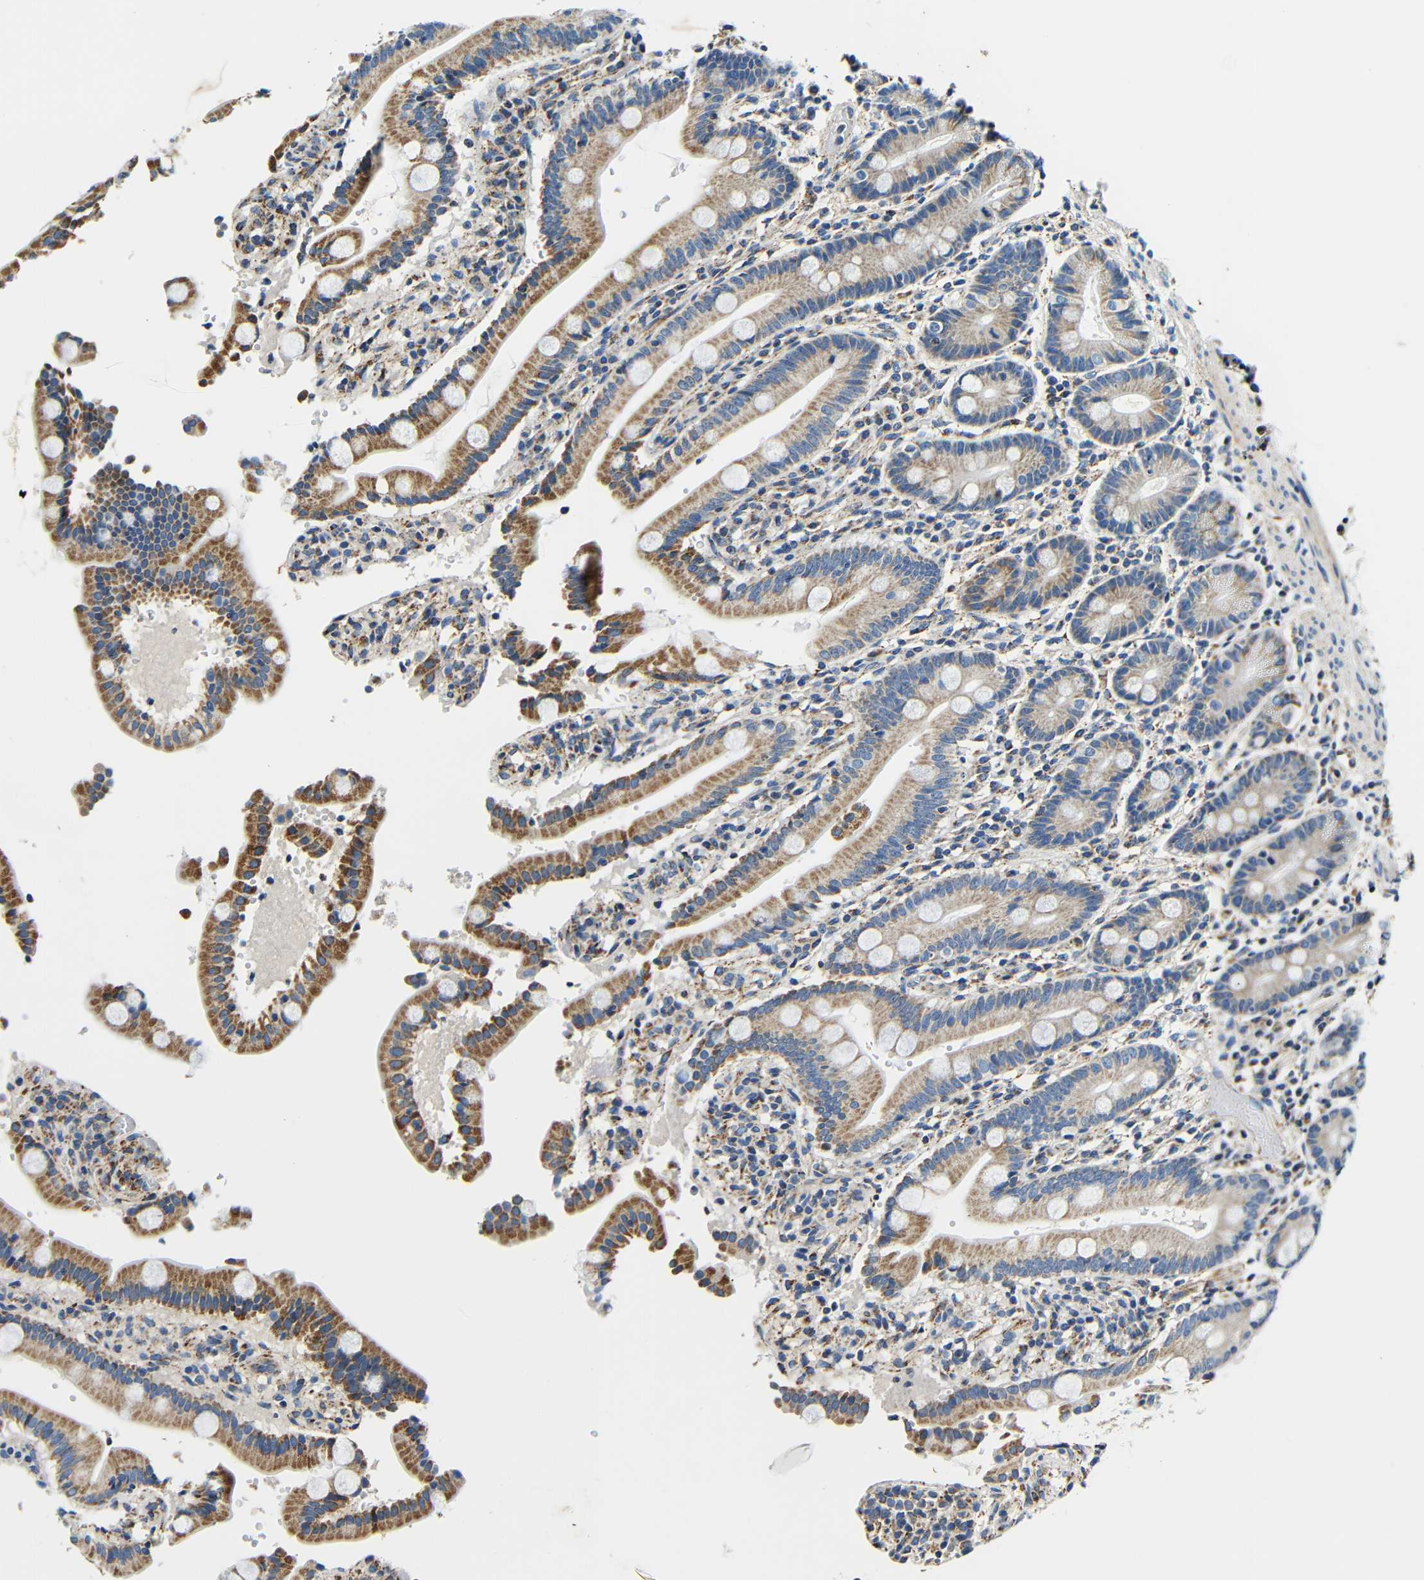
{"staining": {"intensity": "moderate", "quantity": ">75%", "location": "cytoplasmic/membranous"}, "tissue": "duodenum", "cell_type": "Glandular cells", "image_type": "normal", "snomed": [{"axis": "morphology", "description": "Normal tissue, NOS"}, {"axis": "topography", "description": "Small intestine, NOS"}], "caption": "IHC (DAB) staining of unremarkable duodenum displays moderate cytoplasmic/membranous protein staining in about >75% of glandular cells.", "gene": "GALNT18", "patient": {"sex": "female", "age": 71}}